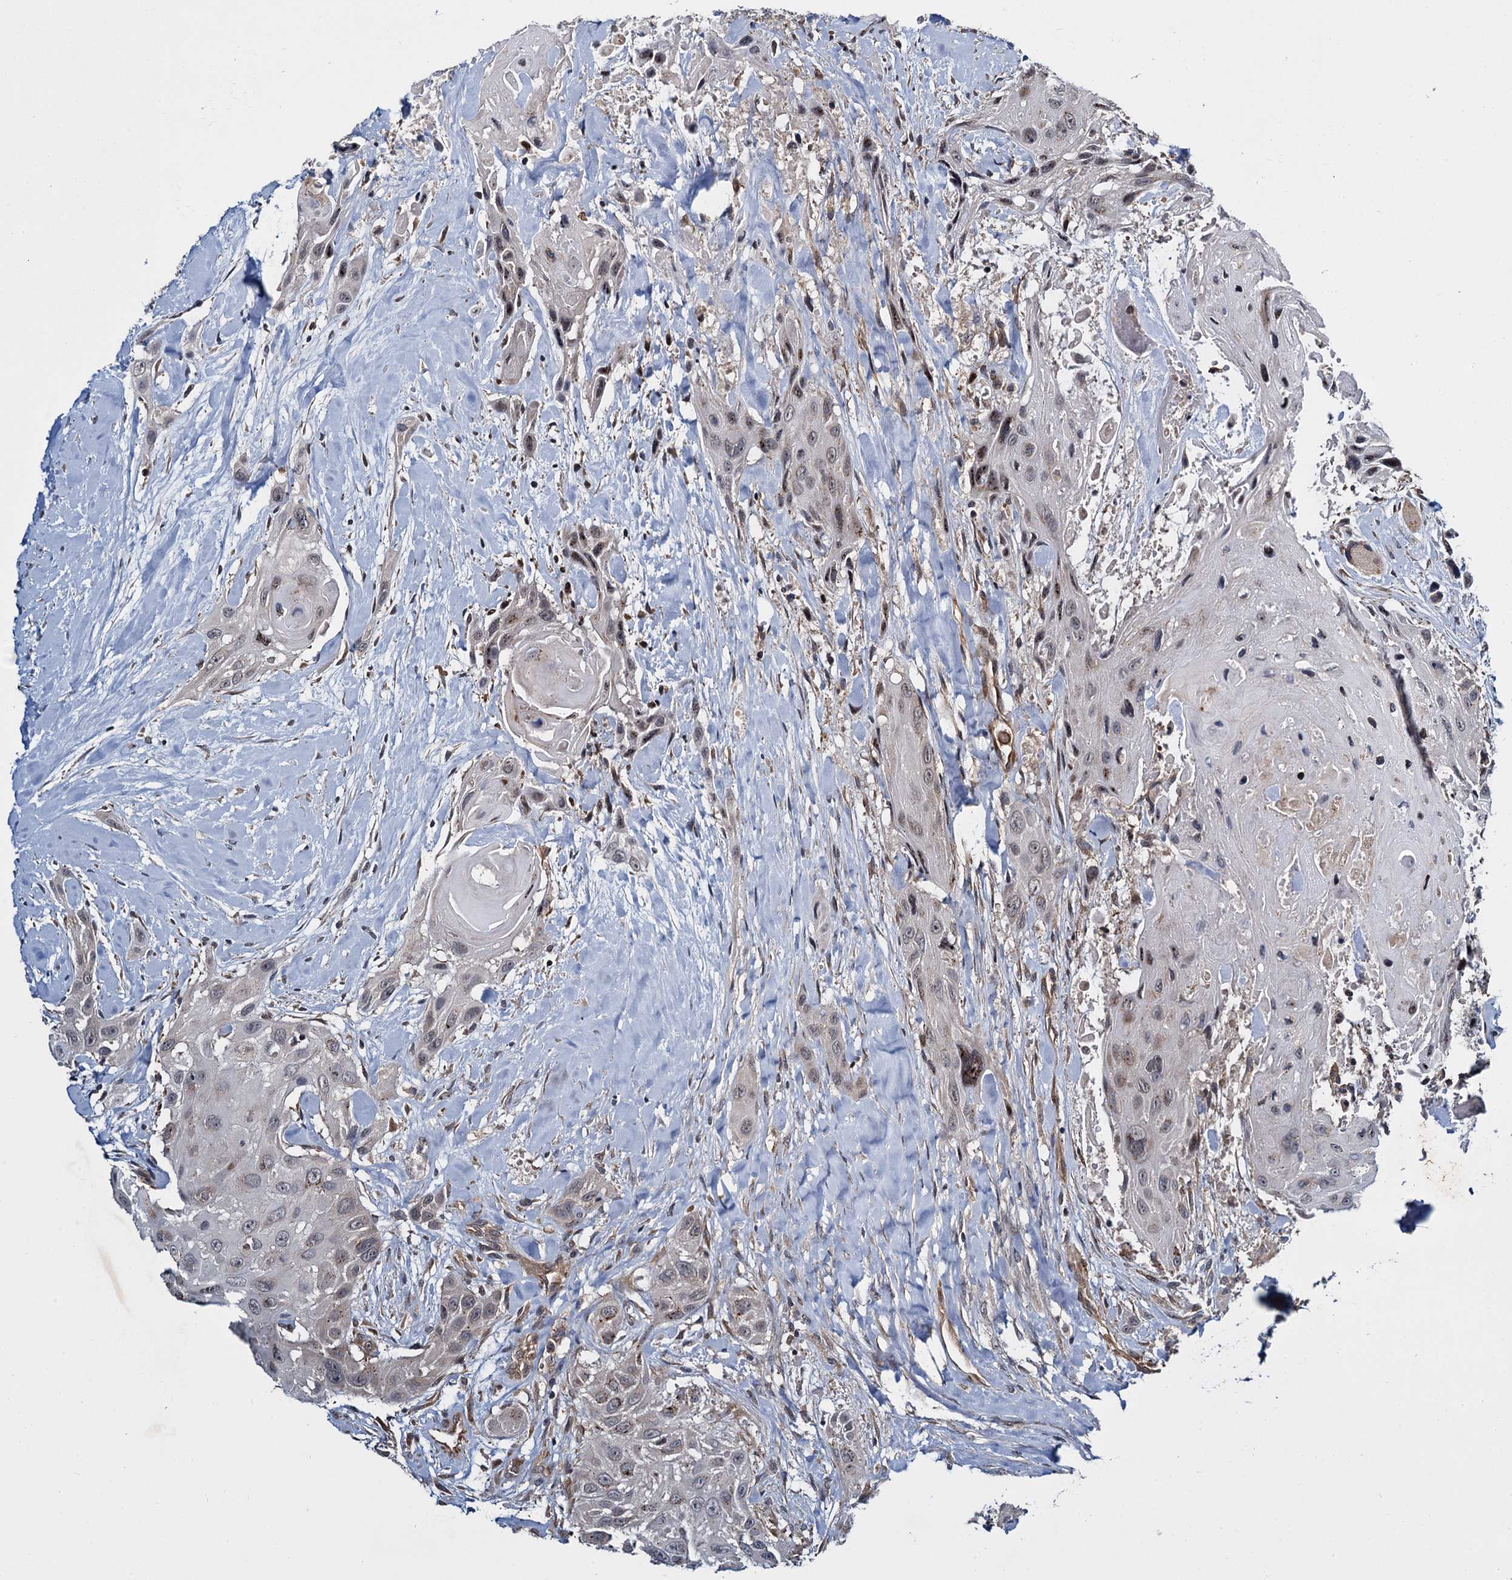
{"staining": {"intensity": "weak", "quantity": ">75%", "location": "nuclear"}, "tissue": "head and neck cancer", "cell_type": "Tumor cells", "image_type": "cancer", "snomed": [{"axis": "morphology", "description": "Squamous cell carcinoma, NOS"}, {"axis": "topography", "description": "Head-Neck"}], "caption": "Brown immunohistochemical staining in head and neck cancer (squamous cell carcinoma) displays weak nuclear positivity in approximately >75% of tumor cells.", "gene": "ARHGAP42", "patient": {"sex": "male", "age": 81}}